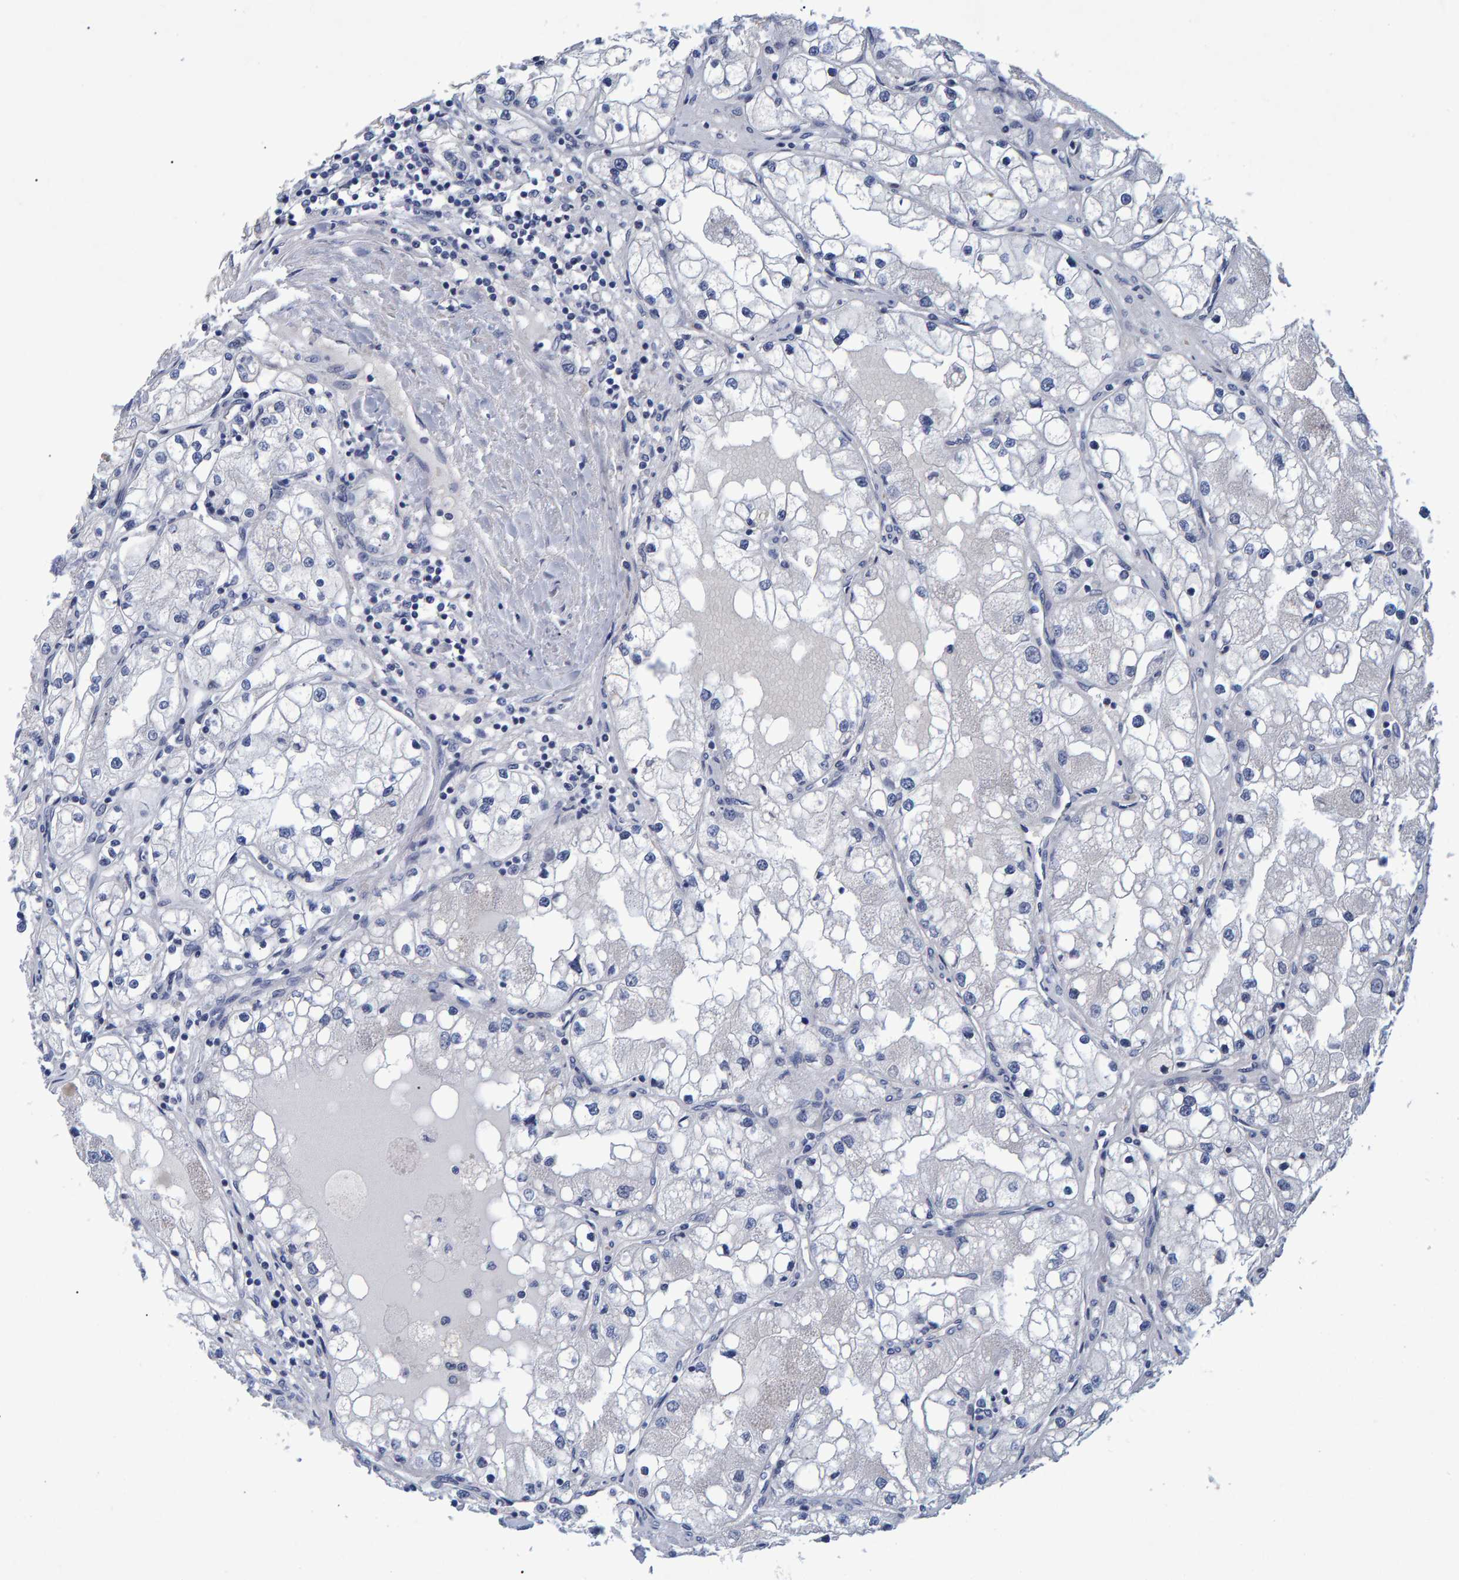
{"staining": {"intensity": "negative", "quantity": "none", "location": "none"}, "tissue": "renal cancer", "cell_type": "Tumor cells", "image_type": "cancer", "snomed": [{"axis": "morphology", "description": "Adenocarcinoma, NOS"}, {"axis": "topography", "description": "Kidney"}], "caption": "The immunohistochemistry photomicrograph has no significant expression in tumor cells of renal adenocarcinoma tissue.", "gene": "QKI", "patient": {"sex": "male", "age": 68}}